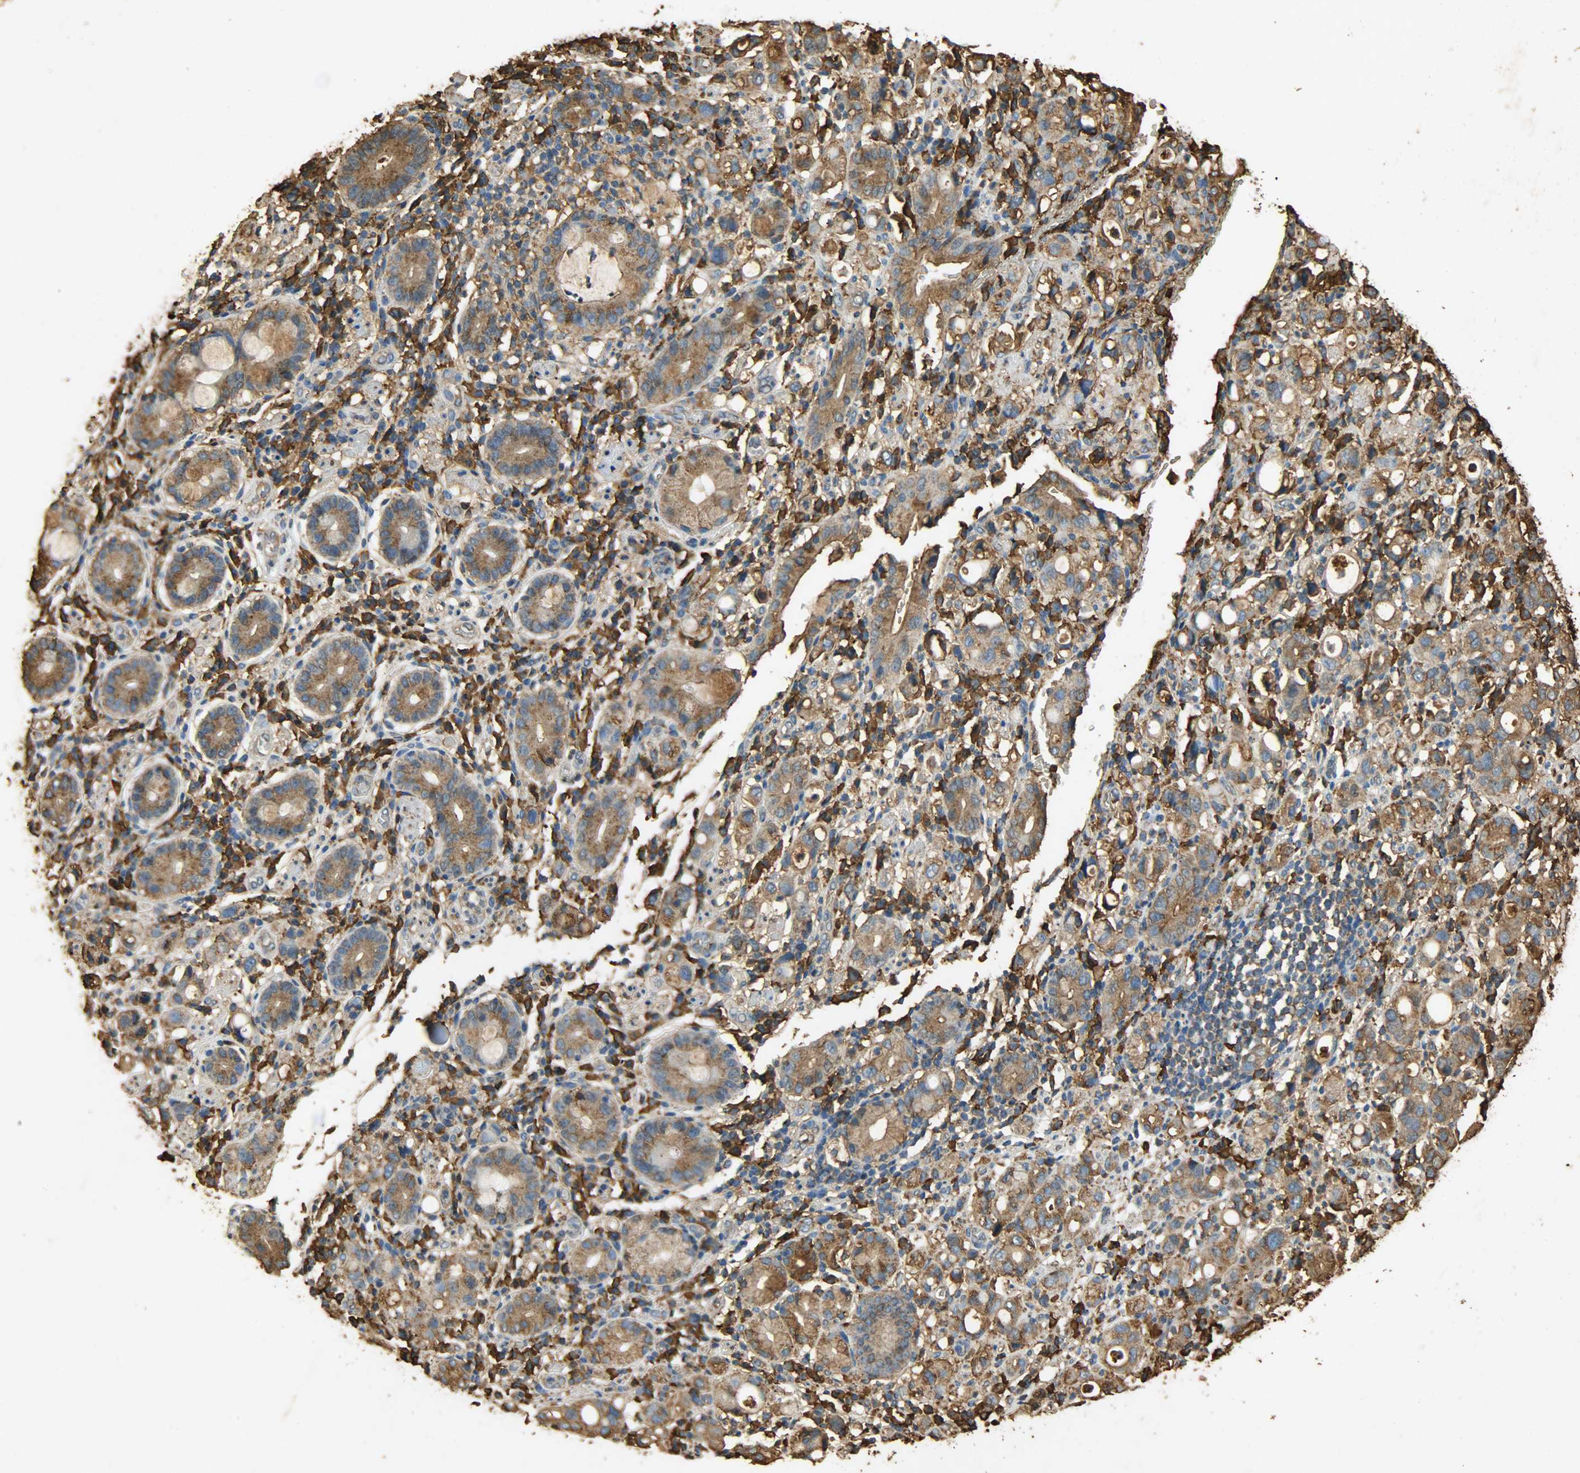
{"staining": {"intensity": "moderate", "quantity": ">75%", "location": "cytoplasmic/membranous"}, "tissue": "stomach cancer", "cell_type": "Tumor cells", "image_type": "cancer", "snomed": [{"axis": "morphology", "description": "Adenocarcinoma, NOS"}, {"axis": "topography", "description": "Stomach"}], "caption": "Human stomach cancer stained for a protein (brown) displays moderate cytoplasmic/membranous positive expression in about >75% of tumor cells.", "gene": "HSP90B1", "patient": {"sex": "female", "age": 75}}